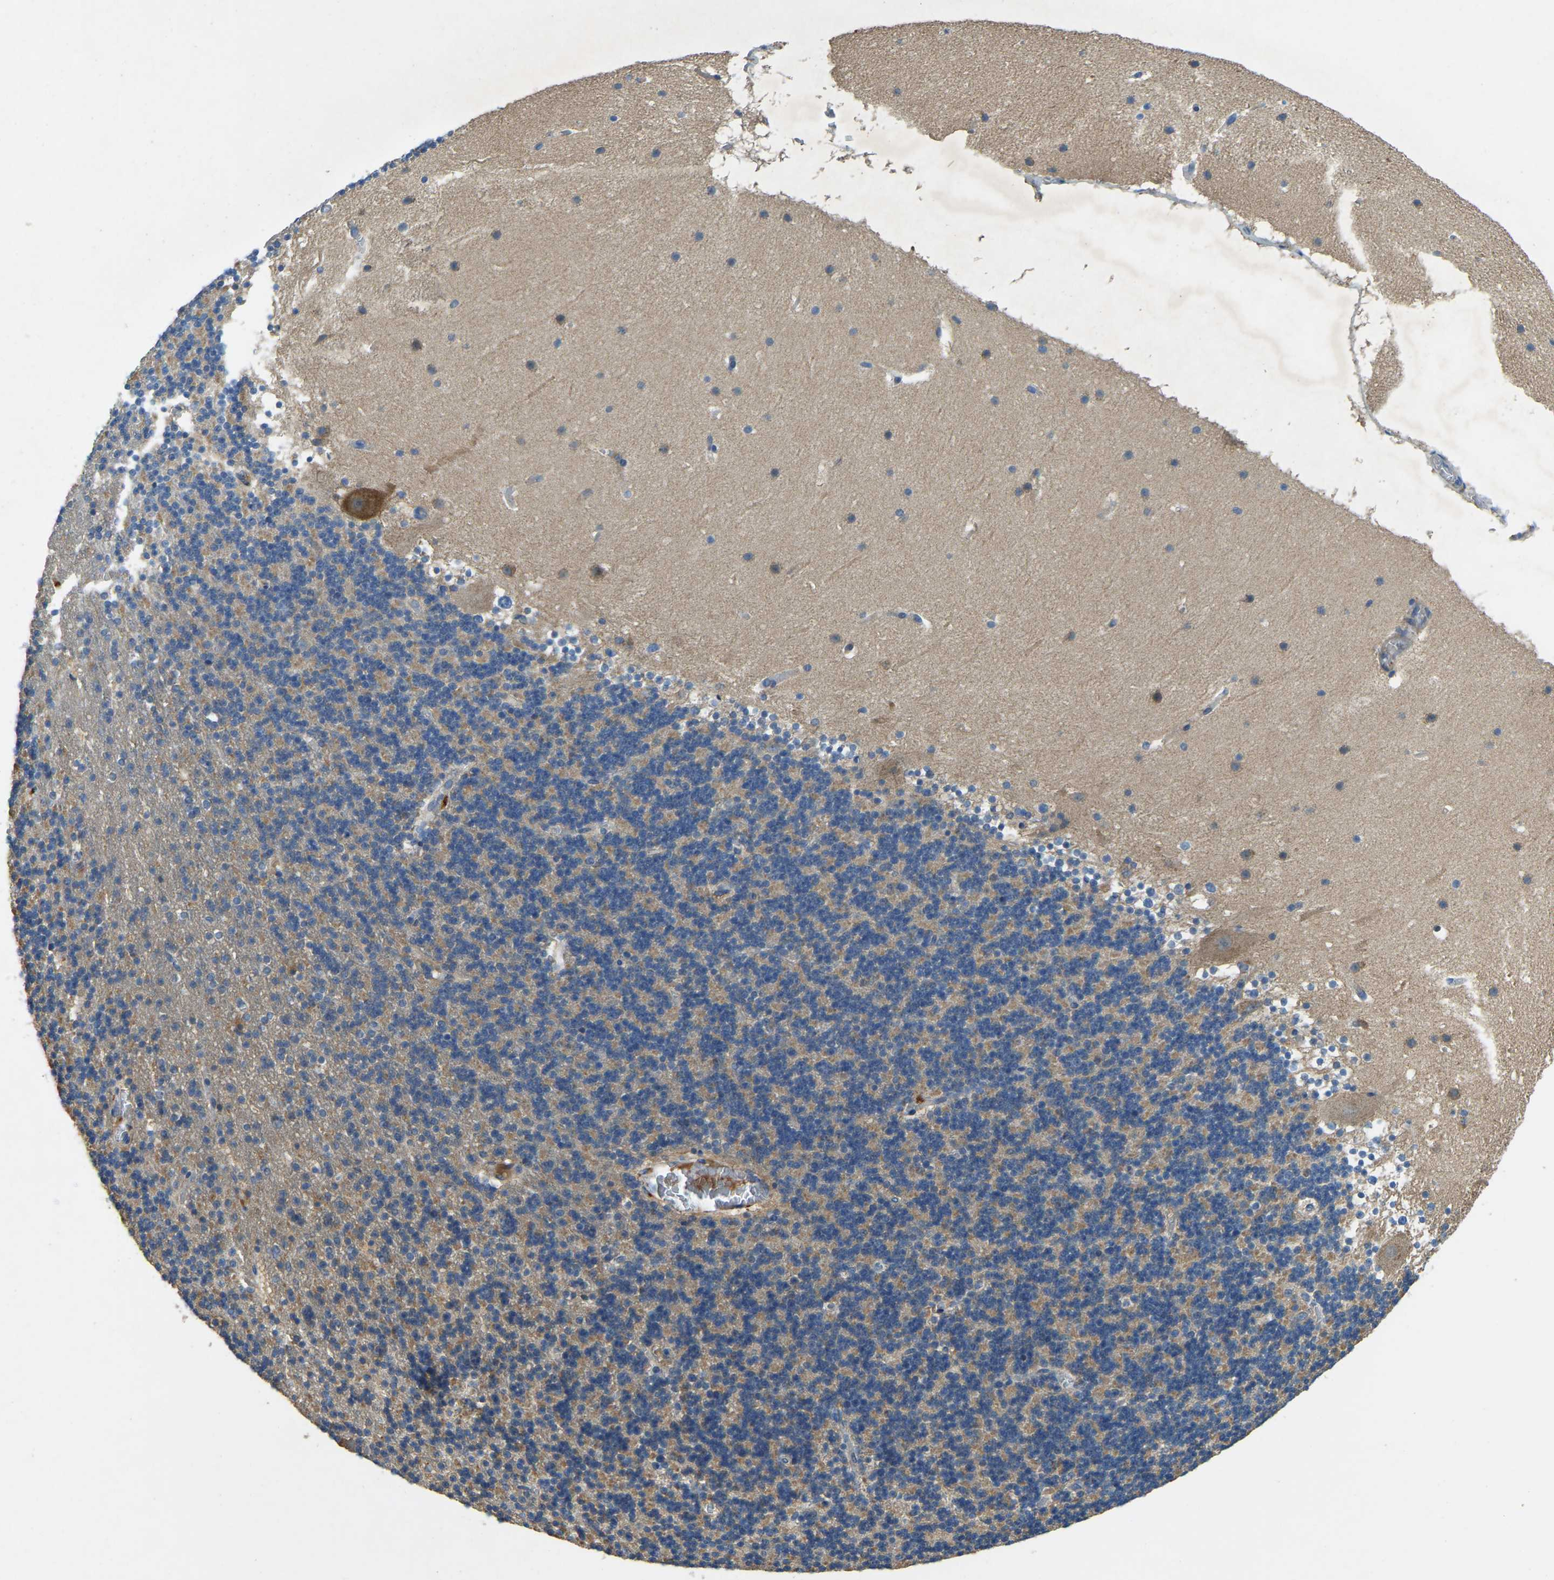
{"staining": {"intensity": "moderate", "quantity": "<25%", "location": "cytoplasmic/membranous"}, "tissue": "cerebellum", "cell_type": "Cells in granular layer", "image_type": "normal", "snomed": [{"axis": "morphology", "description": "Normal tissue, NOS"}, {"axis": "topography", "description": "Cerebellum"}], "caption": "Immunohistochemical staining of unremarkable cerebellum reveals low levels of moderate cytoplasmic/membranous positivity in approximately <25% of cells in granular layer. Using DAB (brown) and hematoxylin (blue) stains, captured at high magnification using brightfield microscopy.", "gene": "ATP8B1", "patient": {"sex": "male", "age": 45}}